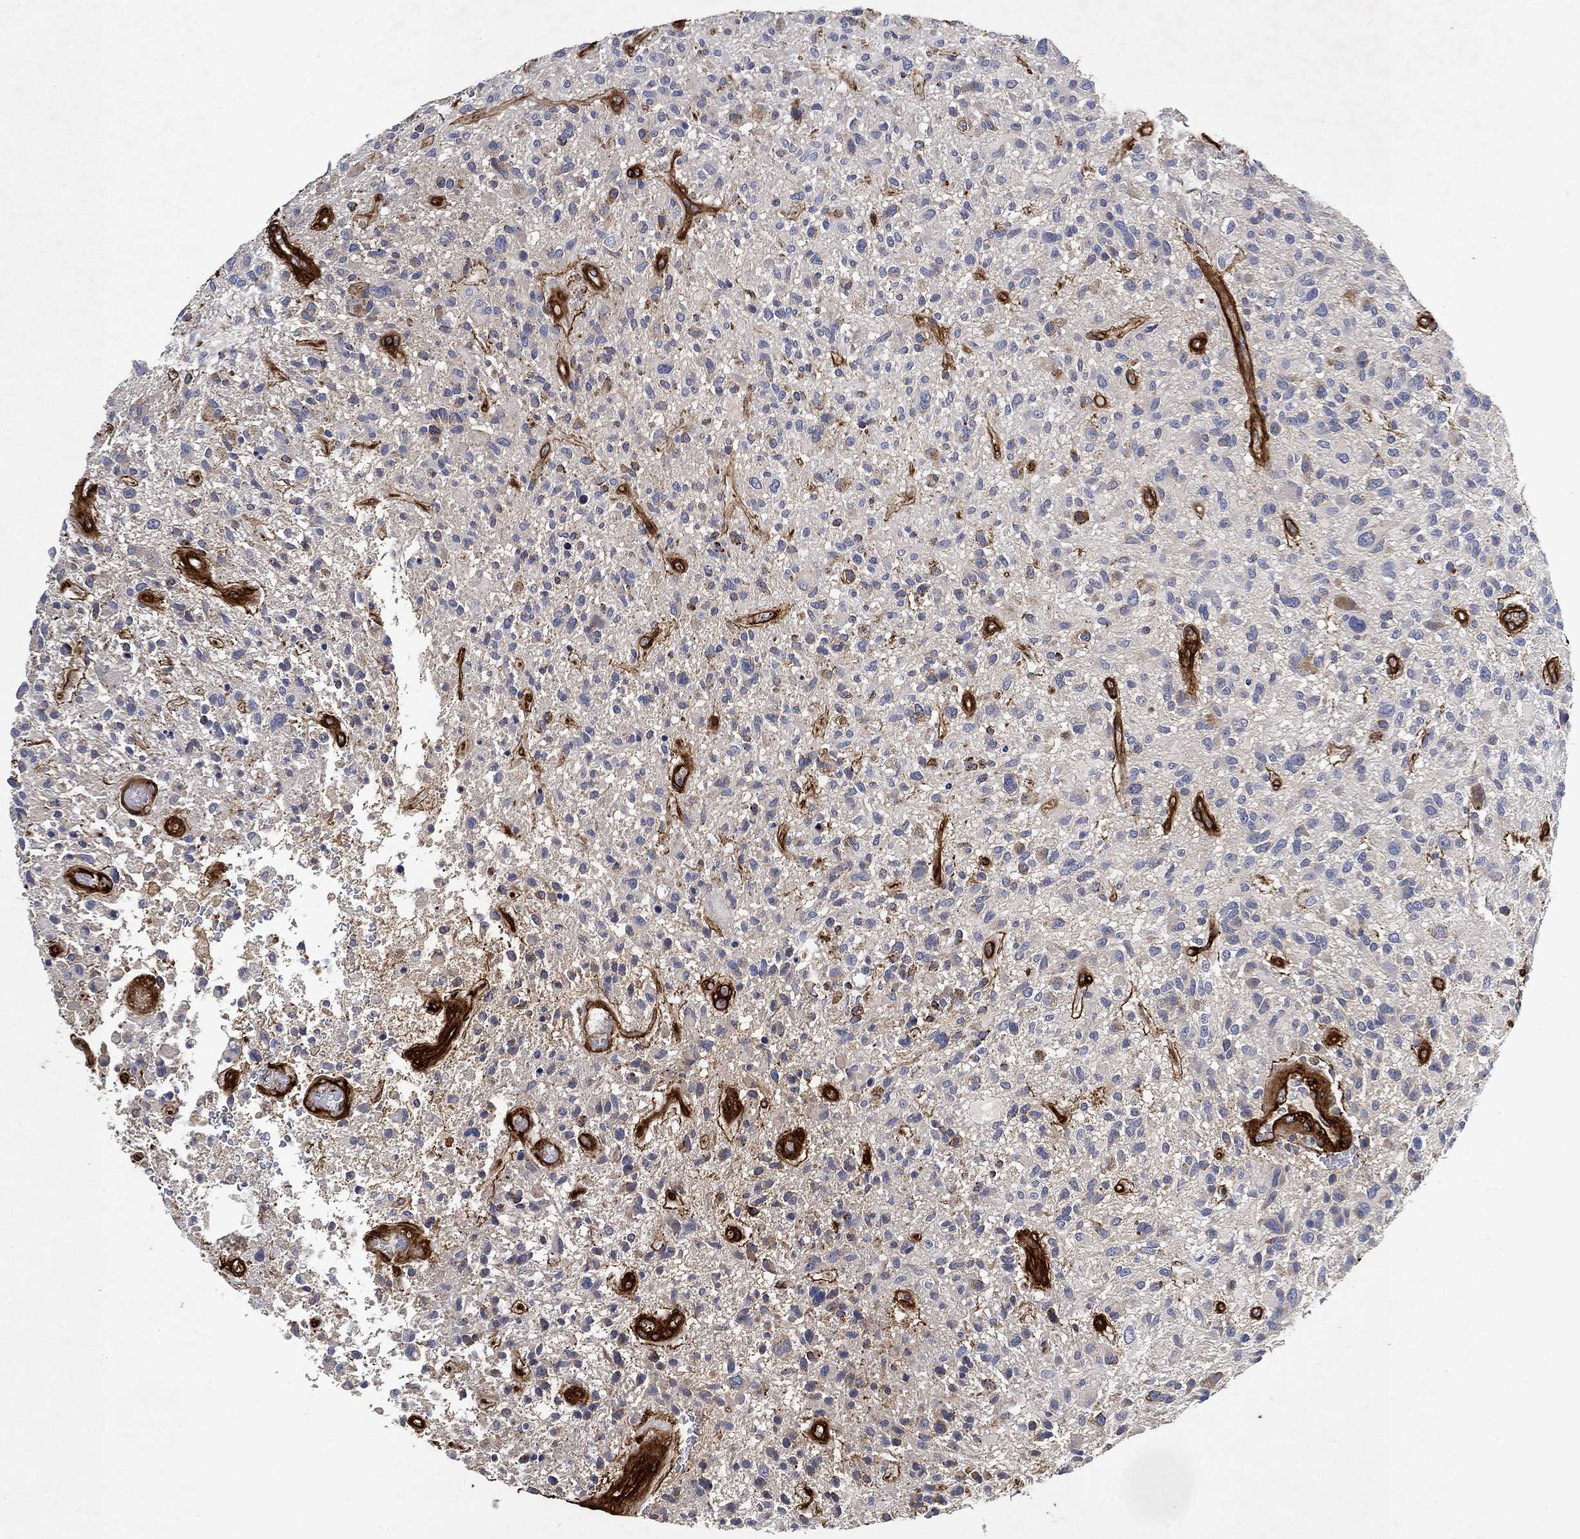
{"staining": {"intensity": "negative", "quantity": "none", "location": "none"}, "tissue": "glioma", "cell_type": "Tumor cells", "image_type": "cancer", "snomed": [{"axis": "morphology", "description": "Glioma, malignant, High grade"}, {"axis": "topography", "description": "Brain"}], "caption": "Tumor cells are negative for protein expression in human glioma.", "gene": "COL4A2", "patient": {"sex": "male", "age": 47}}